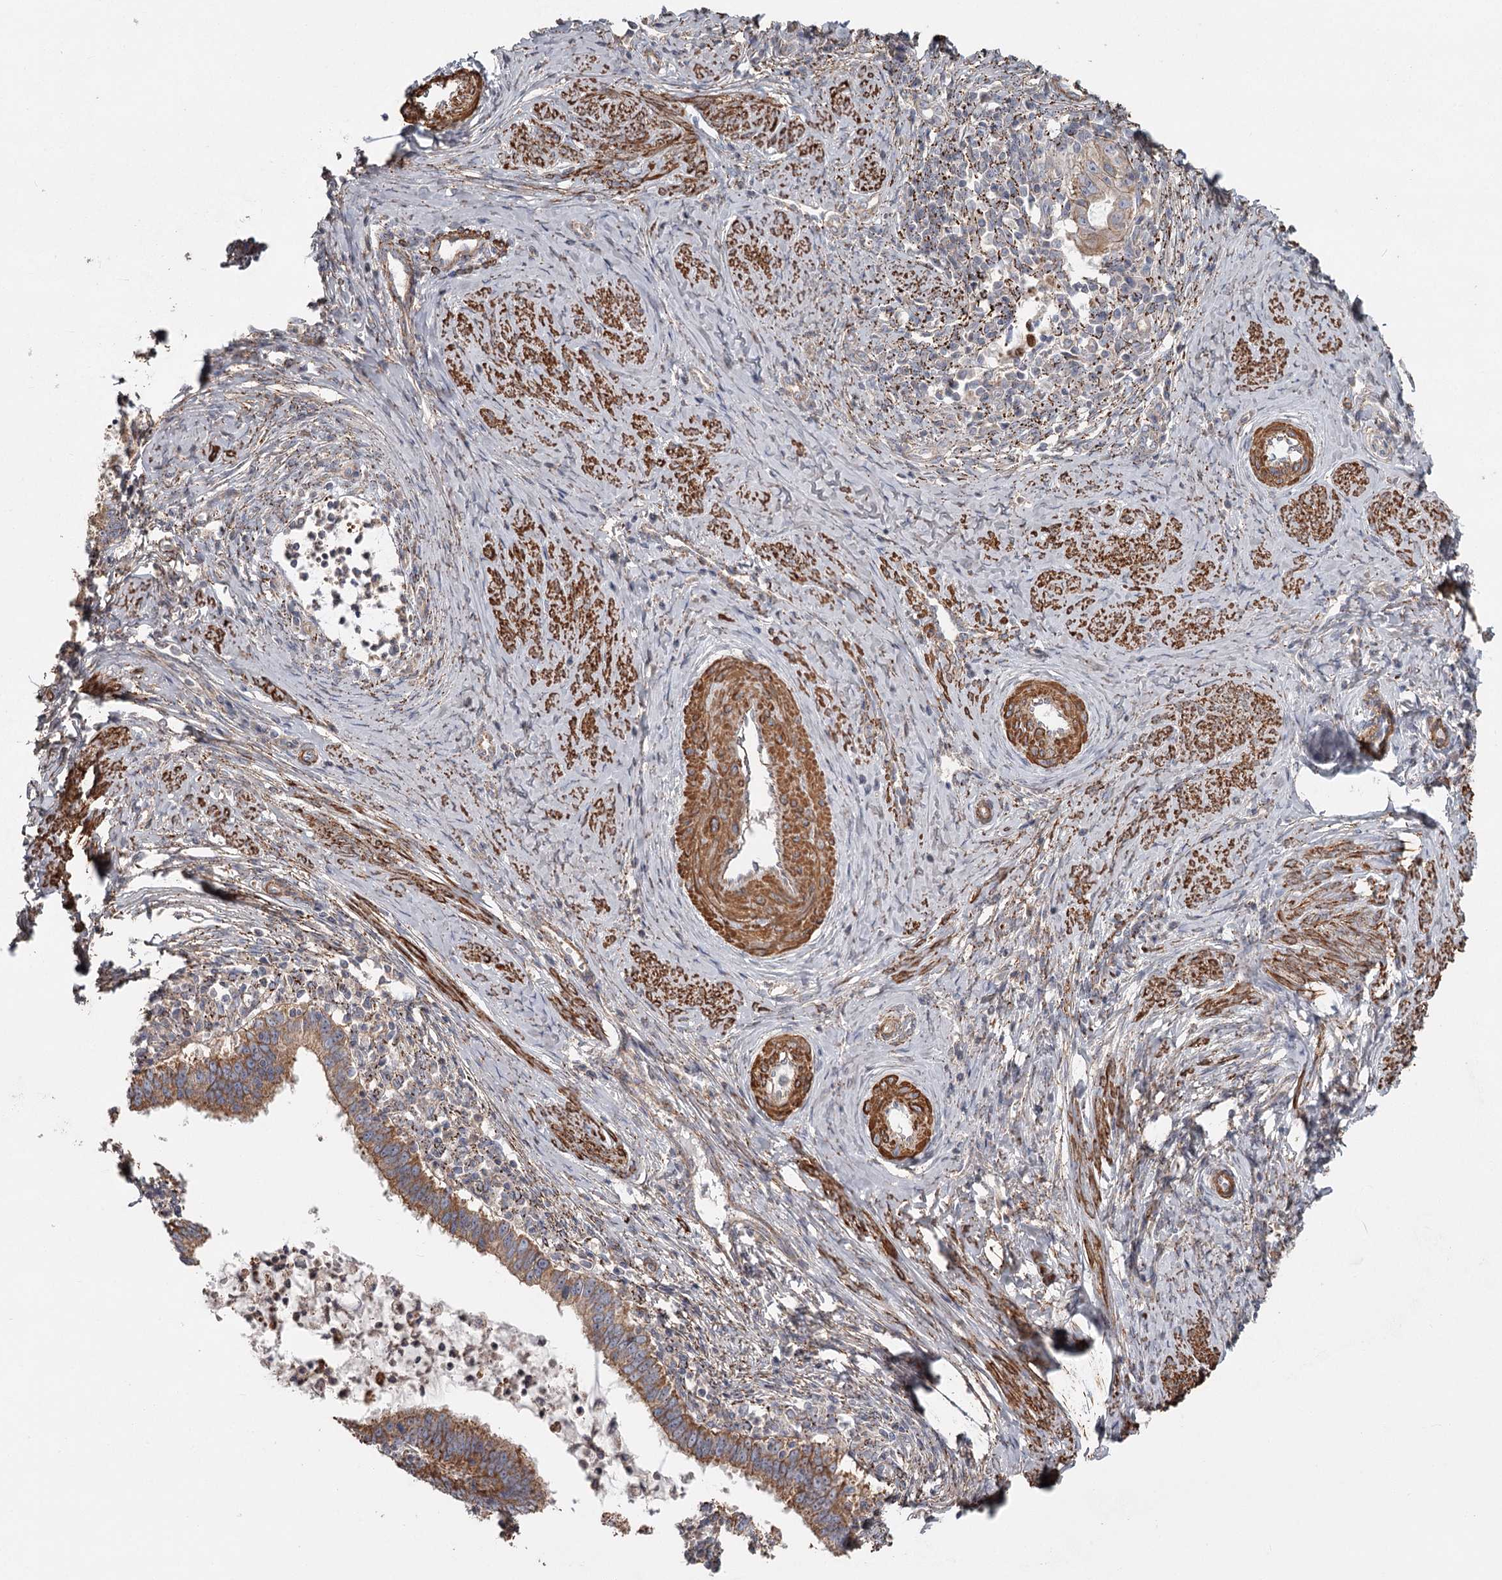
{"staining": {"intensity": "moderate", "quantity": ">75%", "location": "cytoplasmic/membranous"}, "tissue": "cervical cancer", "cell_type": "Tumor cells", "image_type": "cancer", "snomed": [{"axis": "morphology", "description": "Adenocarcinoma, NOS"}, {"axis": "topography", "description": "Cervix"}], "caption": "A histopathology image of adenocarcinoma (cervical) stained for a protein demonstrates moderate cytoplasmic/membranous brown staining in tumor cells.", "gene": "DHRS9", "patient": {"sex": "female", "age": 36}}